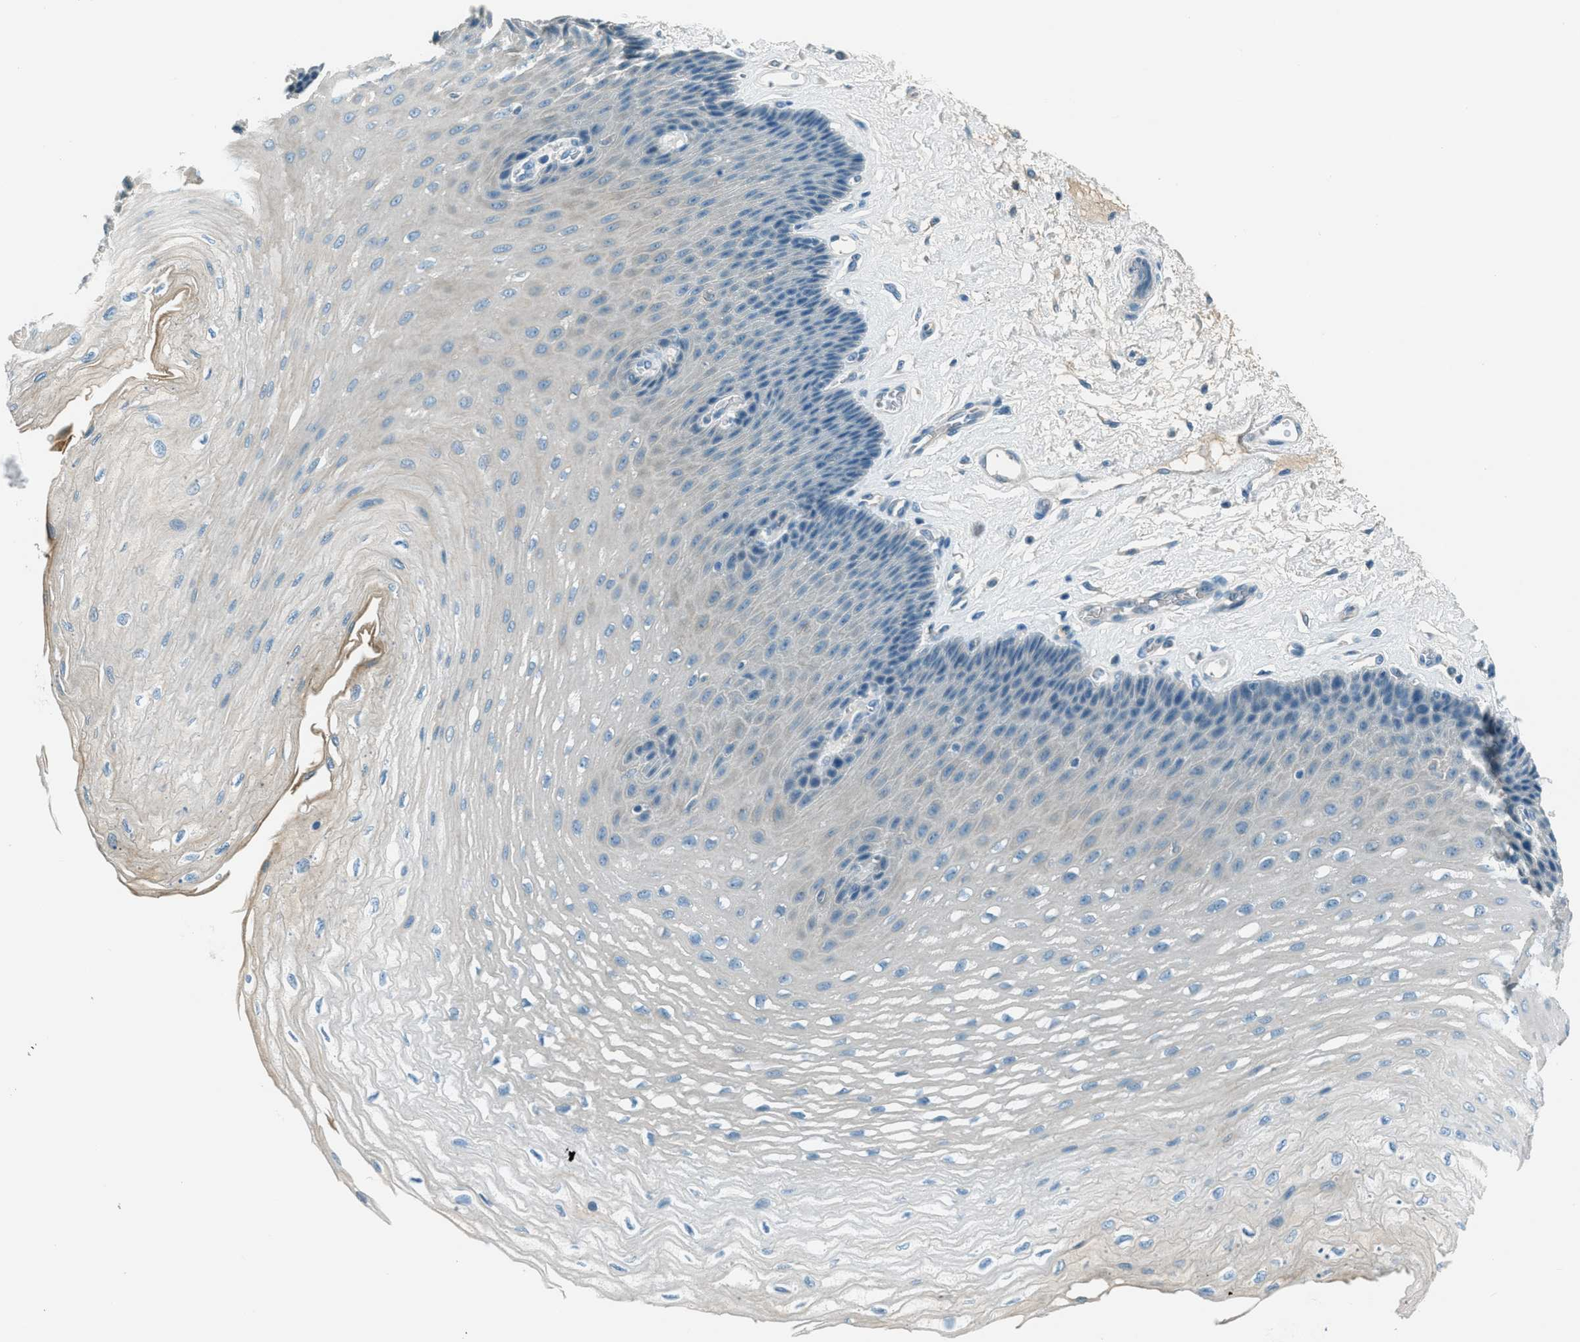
{"staining": {"intensity": "moderate", "quantity": "<25%", "location": "cytoplasmic/membranous"}, "tissue": "esophagus", "cell_type": "Squamous epithelial cells", "image_type": "normal", "snomed": [{"axis": "morphology", "description": "Normal tissue, NOS"}, {"axis": "topography", "description": "Esophagus"}], "caption": "DAB (3,3'-diaminobenzidine) immunohistochemical staining of benign human esophagus demonstrates moderate cytoplasmic/membranous protein expression in about <25% of squamous epithelial cells.", "gene": "MSLN", "patient": {"sex": "female", "age": 72}}